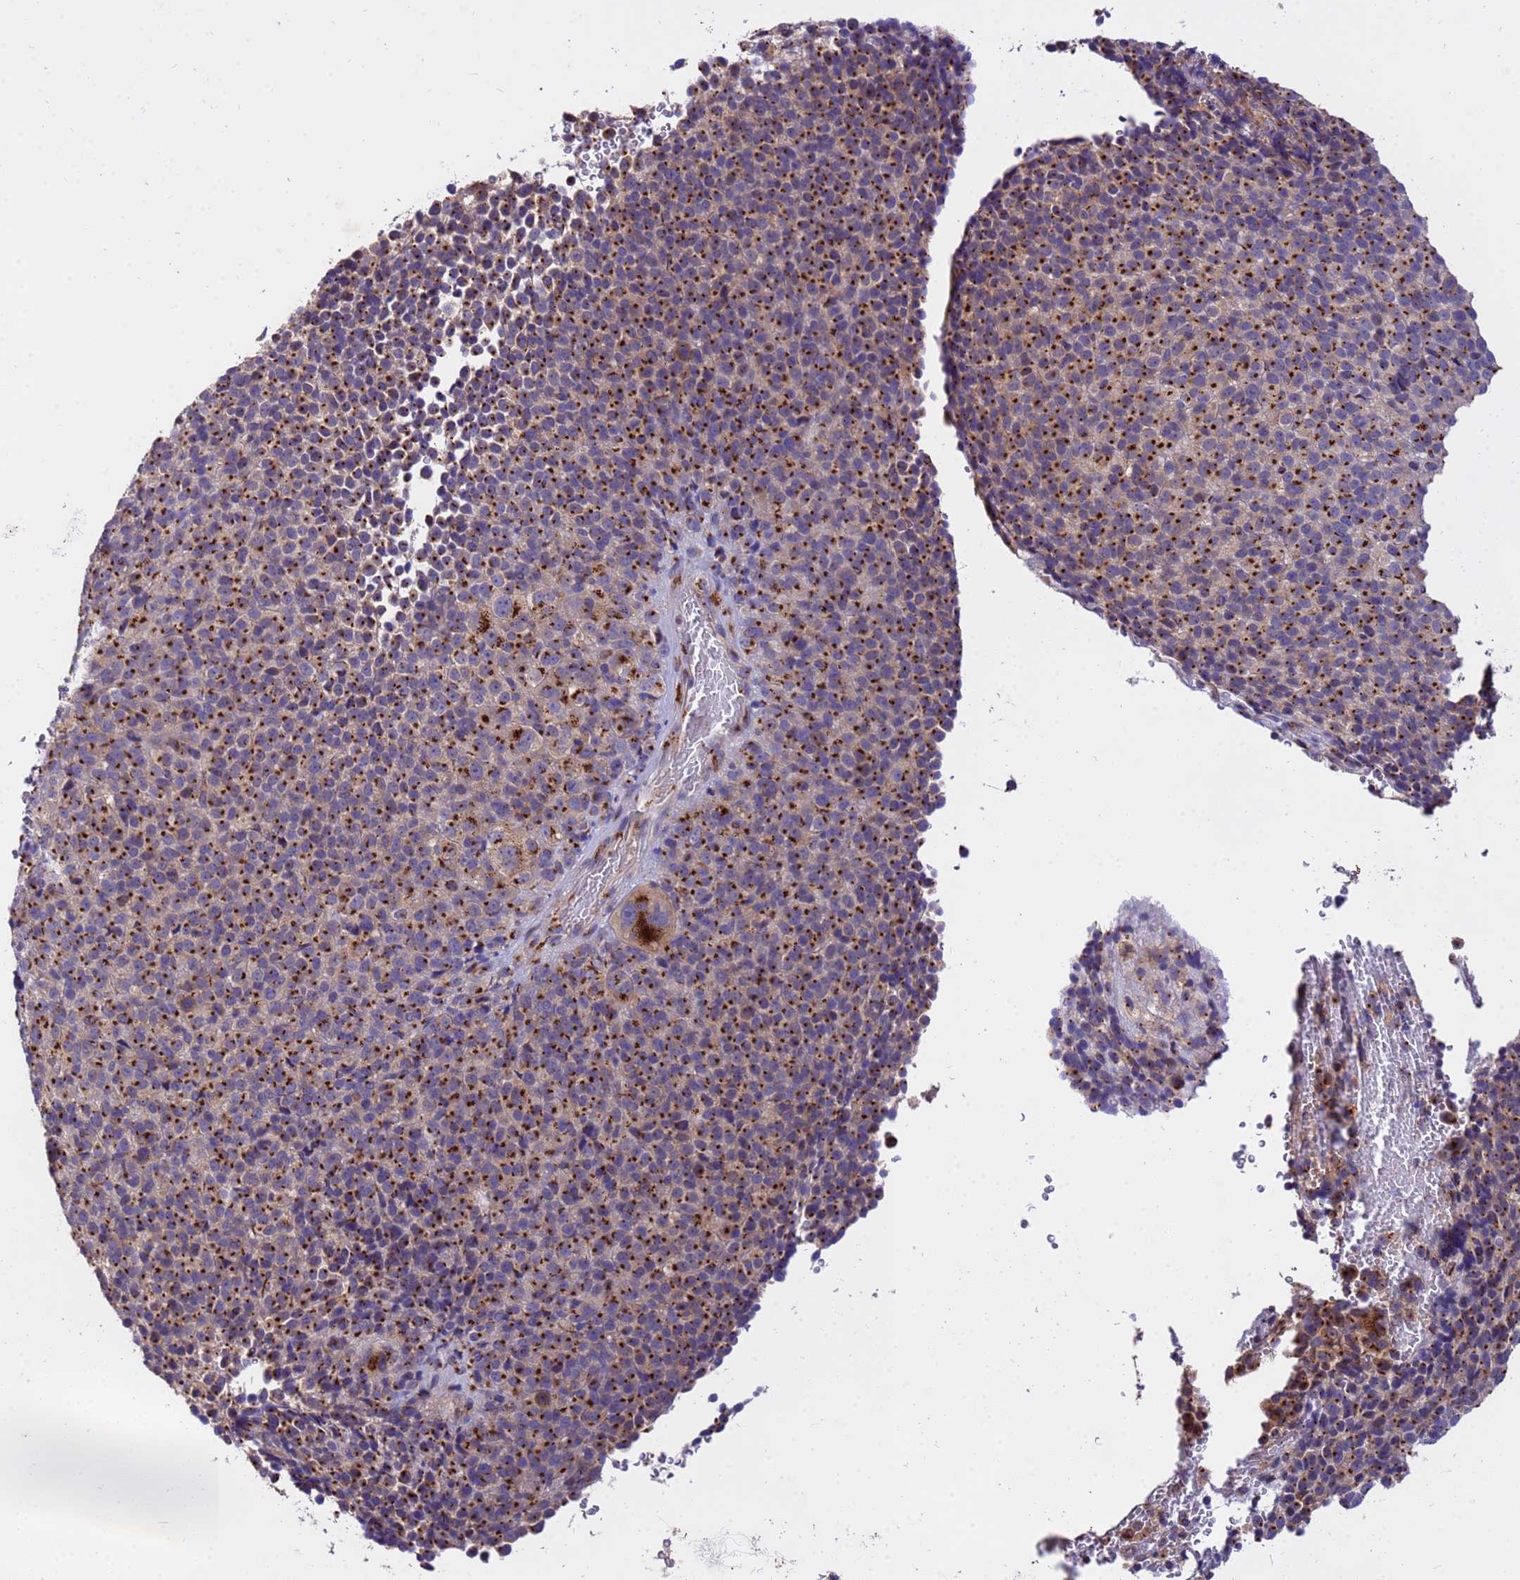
{"staining": {"intensity": "strong", "quantity": ">75%", "location": "cytoplasmic/membranous"}, "tissue": "melanoma", "cell_type": "Tumor cells", "image_type": "cancer", "snomed": [{"axis": "morphology", "description": "Malignant melanoma, Metastatic site"}, {"axis": "topography", "description": "Brain"}], "caption": "High-magnification brightfield microscopy of melanoma stained with DAB (3,3'-diaminobenzidine) (brown) and counterstained with hematoxylin (blue). tumor cells exhibit strong cytoplasmic/membranous staining is appreciated in approximately>75% of cells.", "gene": "HPS3", "patient": {"sex": "female", "age": 56}}